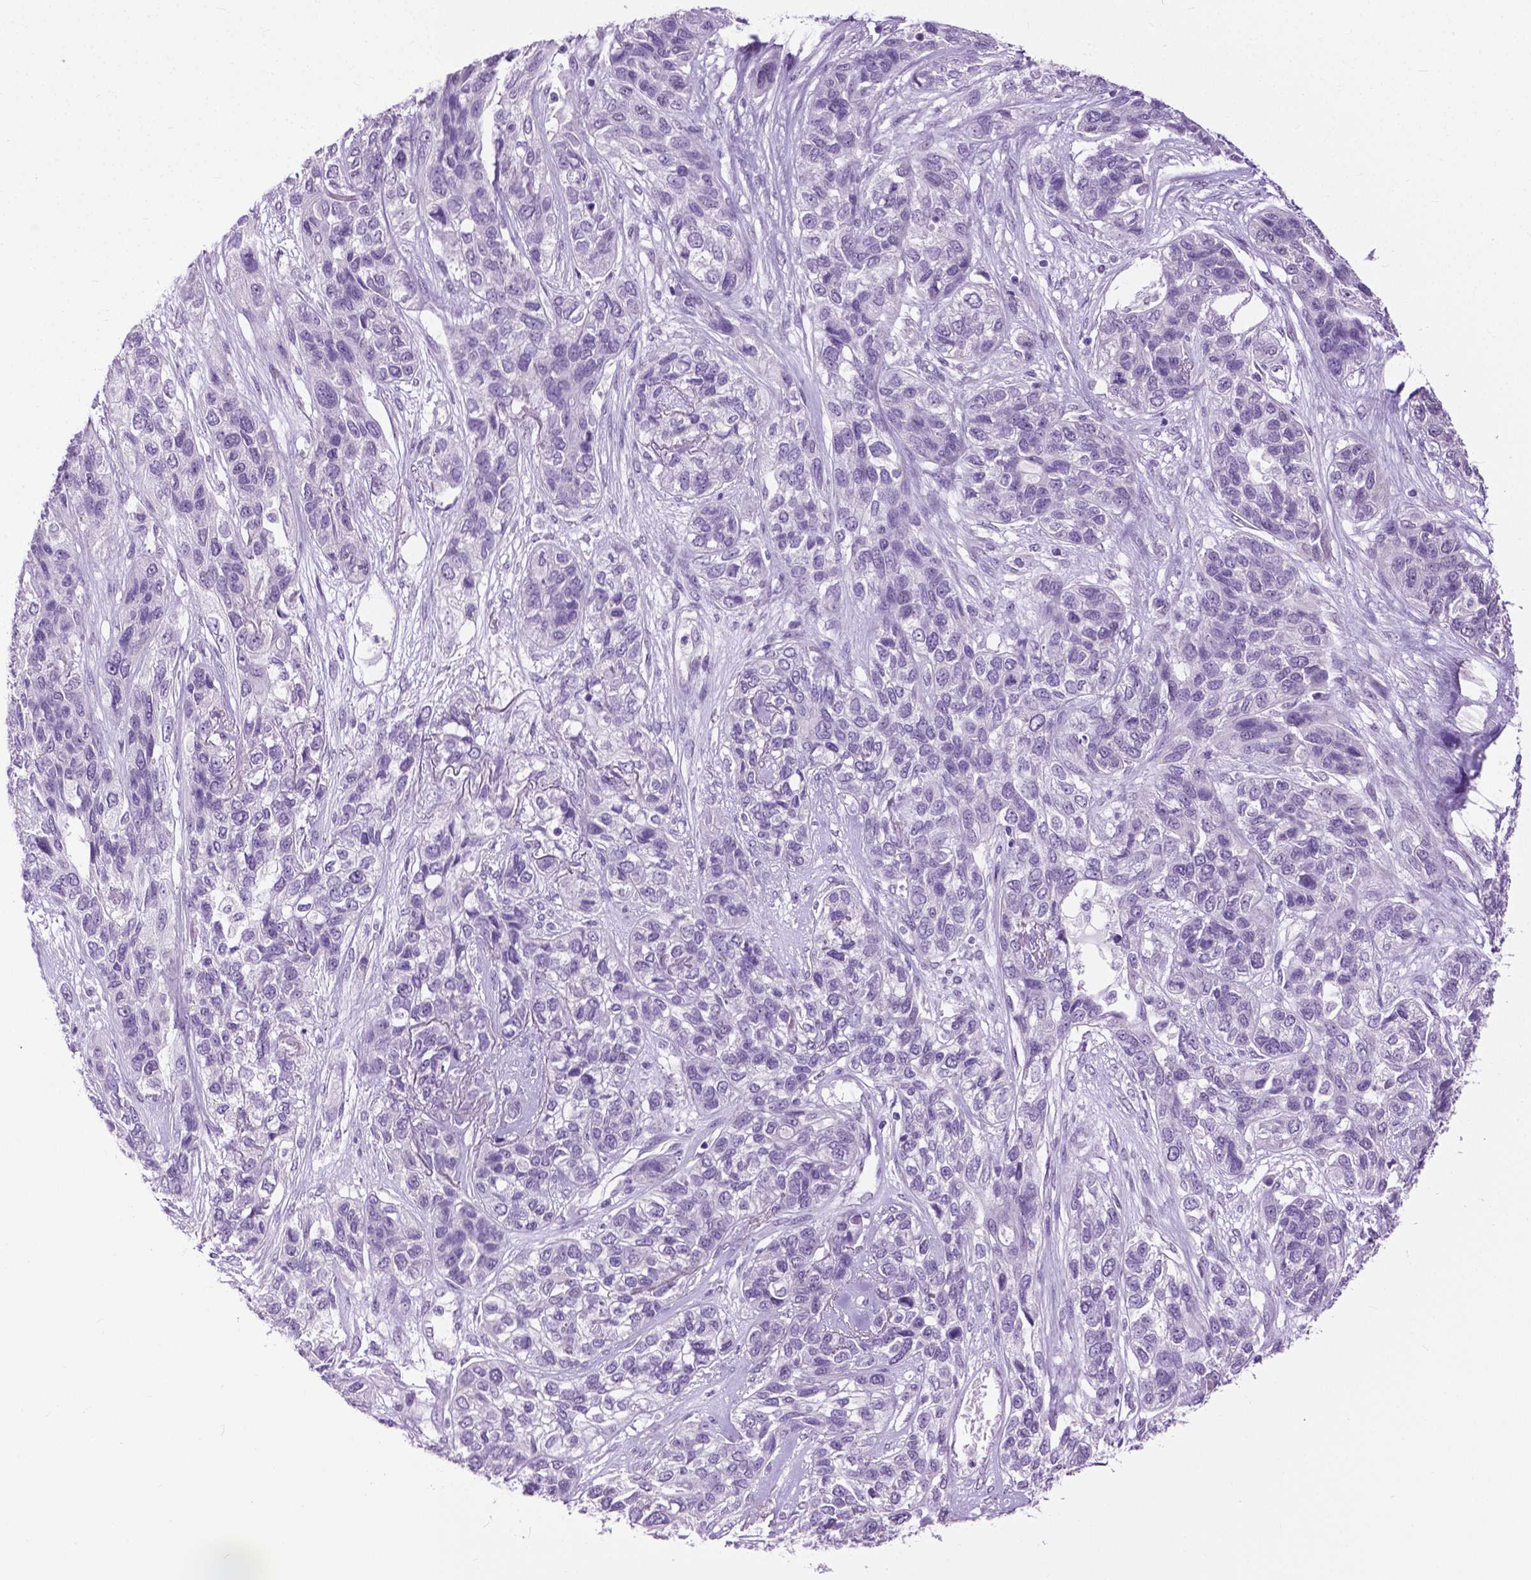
{"staining": {"intensity": "negative", "quantity": "none", "location": "none"}, "tissue": "lung cancer", "cell_type": "Tumor cells", "image_type": "cancer", "snomed": [{"axis": "morphology", "description": "Squamous cell carcinoma, NOS"}, {"axis": "topography", "description": "Lung"}], "caption": "This image is of lung cancer (squamous cell carcinoma) stained with immunohistochemistry to label a protein in brown with the nuclei are counter-stained blue. There is no staining in tumor cells.", "gene": "GPR37L1", "patient": {"sex": "female", "age": 70}}